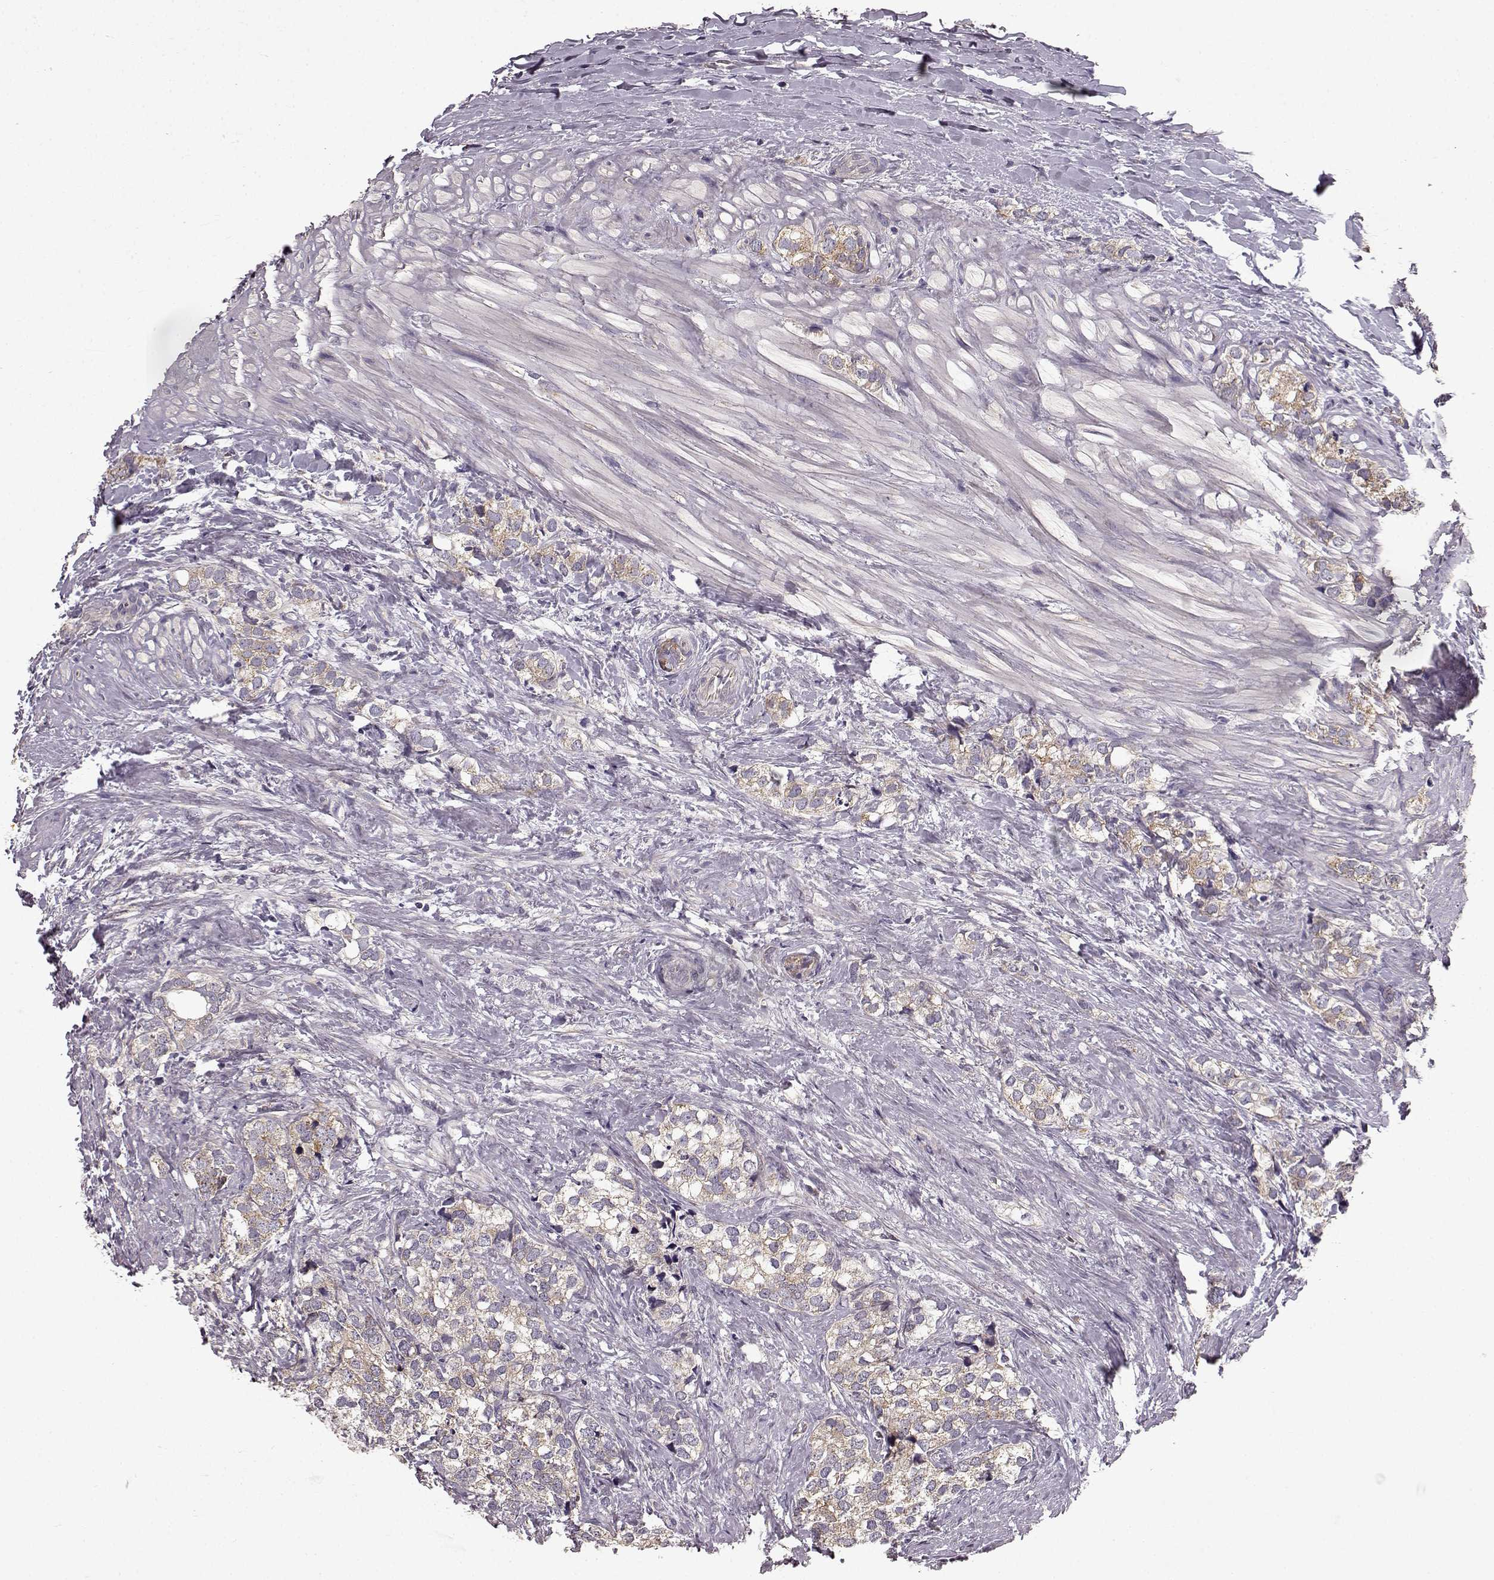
{"staining": {"intensity": "weak", "quantity": ">75%", "location": "cytoplasmic/membranous"}, "tissue": "prostate cancer", "cell_type": "Tumor cells", "image_type": "cancer", "snomed": [{"axis": "morphology", "description": "Adenocarcinoma, NOS"}, {"axis": "topography", "description": "Prostate and seminal vesicle, NOS"}], "caption": "Prostate cancer tissue exhibits weak cytoplasmic/membranous expression in approximately >75% of tumor cells", "gene": "ERBB3", "patient": {"sex": "male", "age": 63}}